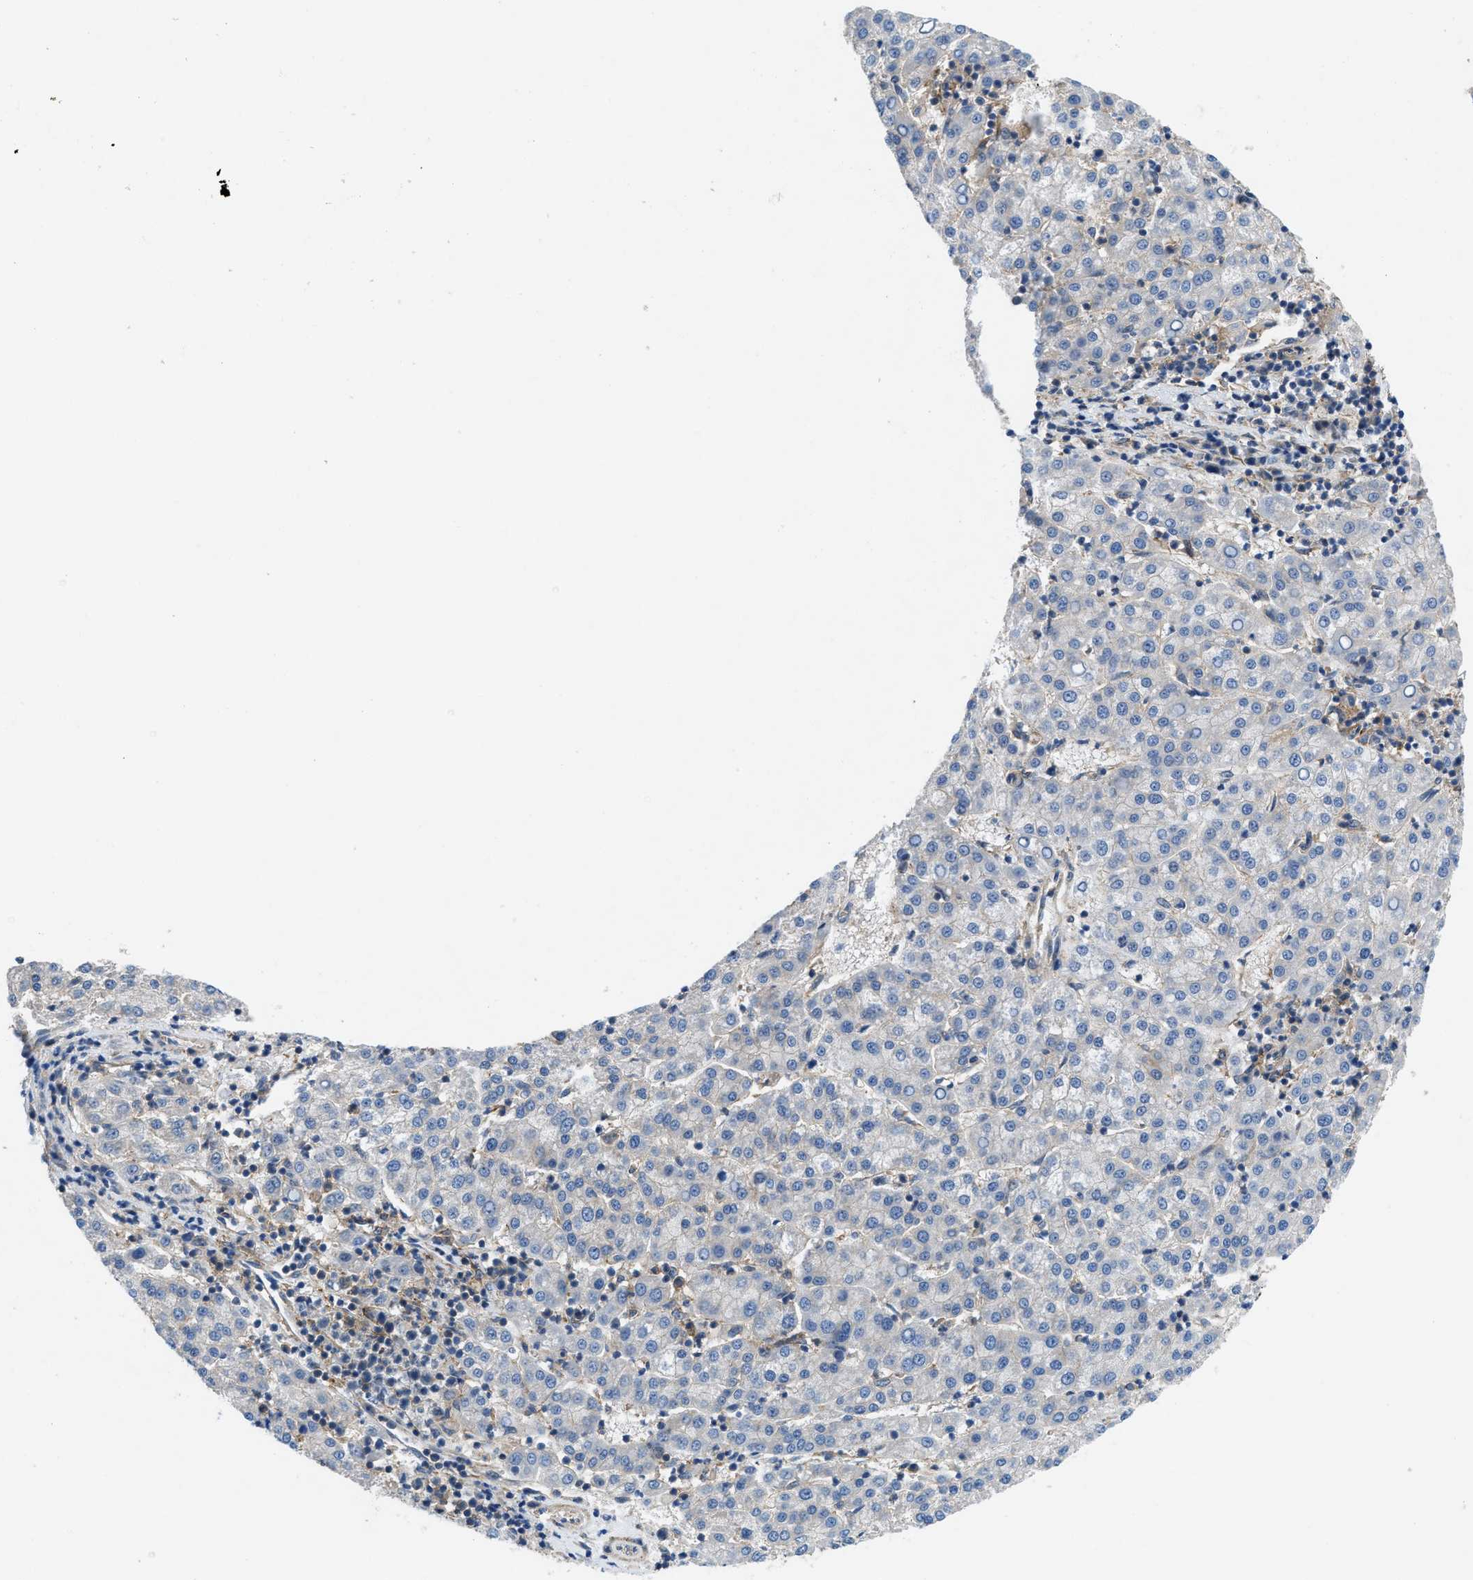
{"staining": {"intensity": "negative", "quantity": "none", "location": "none"}, "tissue": "liver cancer", "cell_type": "Tumor cells", "image_type": "cancer", "snomed": [{"axis": "morphology", "description": "Carcinoma, Hepatocellular, NOS"}, {"axis": "topography", "description": "Liver"}], "caption": "DAB (3,3'-diaminobenzidine) immunohistochemical staining of liver cancer reveals no significant staining in tumor cells. (DAB (3,3'-diaminobenzidine) immunohistochemistry with hematoxylin counter stain).", "gene": "PANX1", "patient": {"sex": "female", "age": 58}}